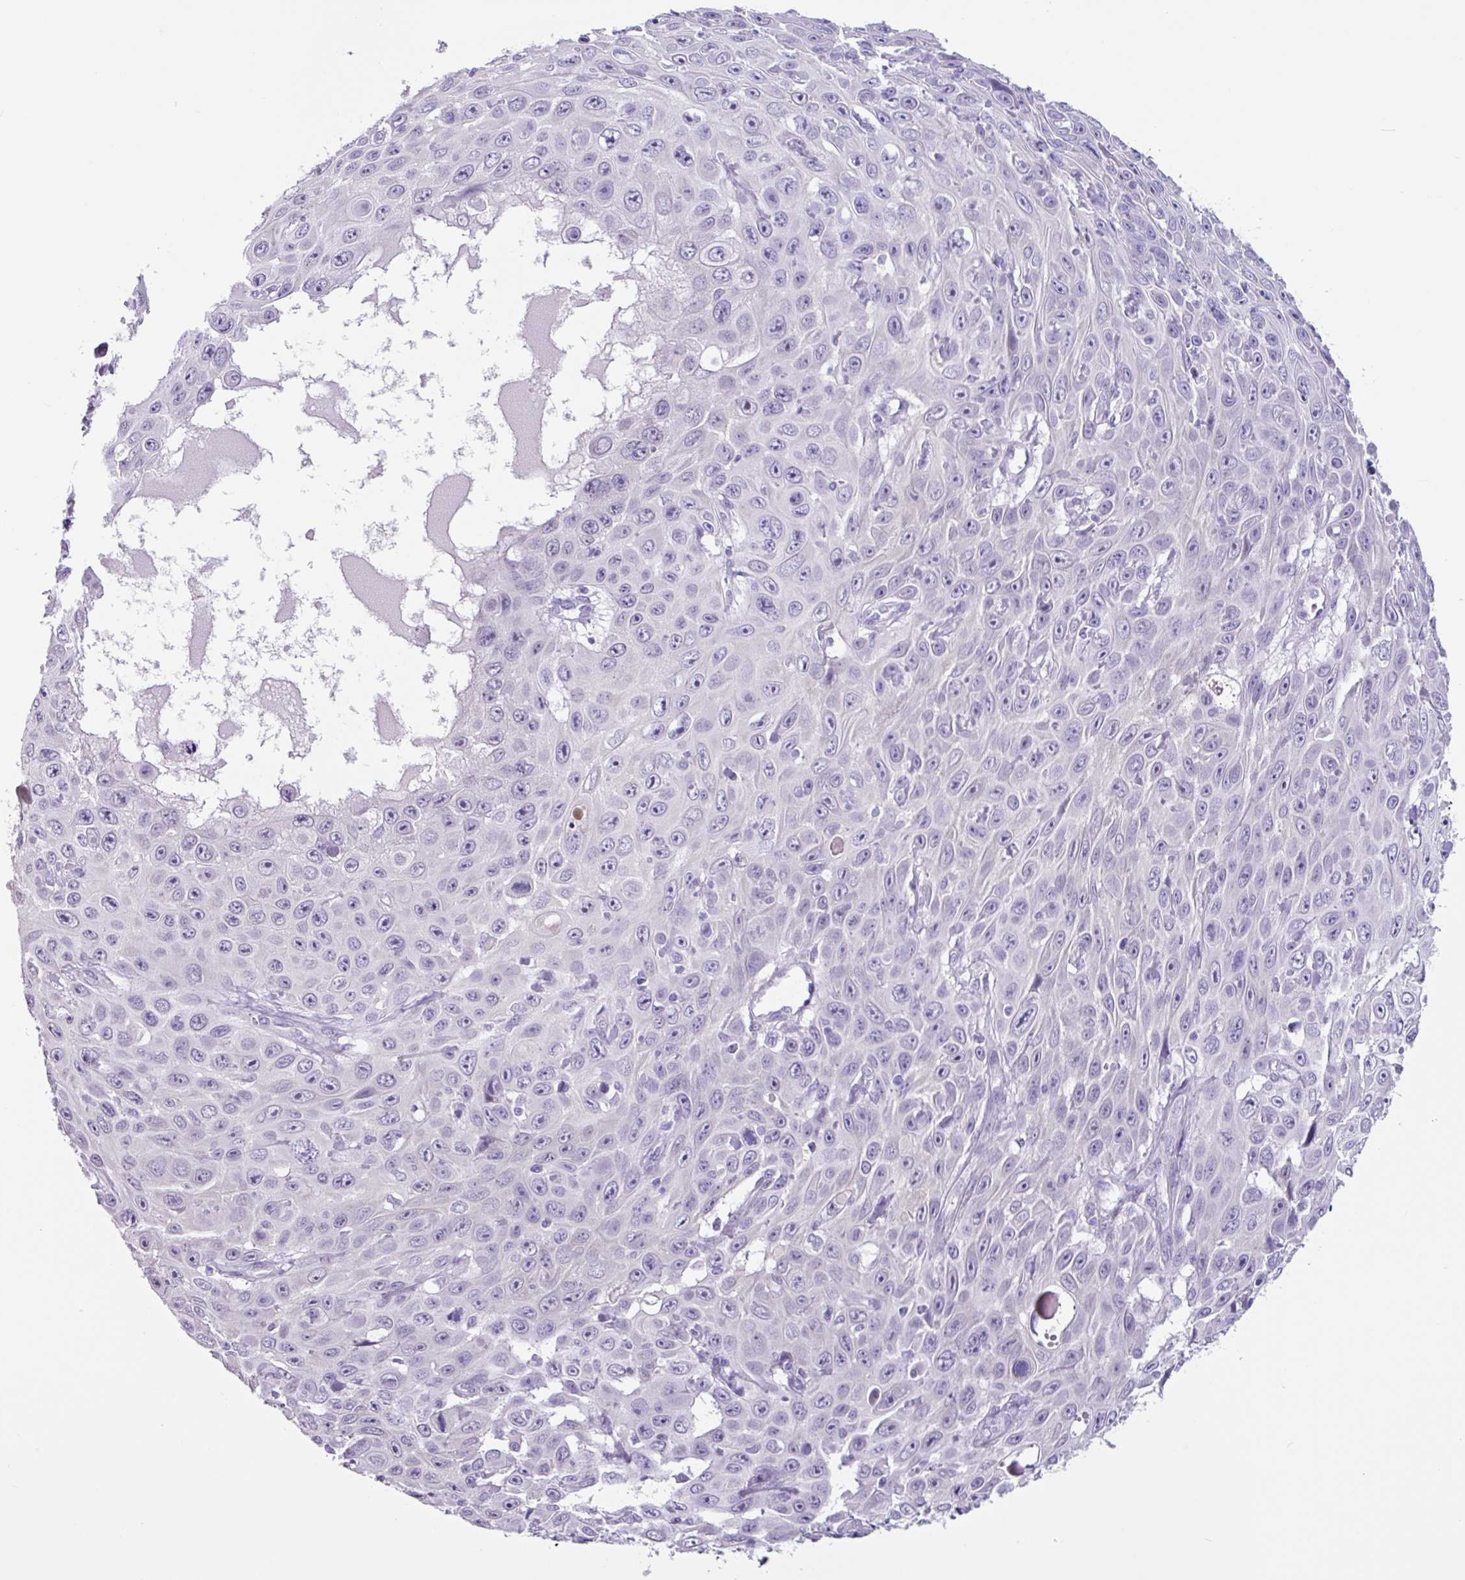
{"staining": {"intensity": "negative", "quantity": "none", "location": "none"}, "tissue": "skin cancer", "cell_type": "Tumor cells", "image_type": "cancer", "snomed": [{"axis": "morphology", "description": "Squamous cell carcinoma, NOS"}, {"axis": "topography", "description": "Skin"}], "caption": "This is an immunohistochemistry (IHC) histopathology image of human skin cancer. There is no positivity in tumor cells.", "gene": "OTX1", "patient": {"sex": "male", "age": 82}}